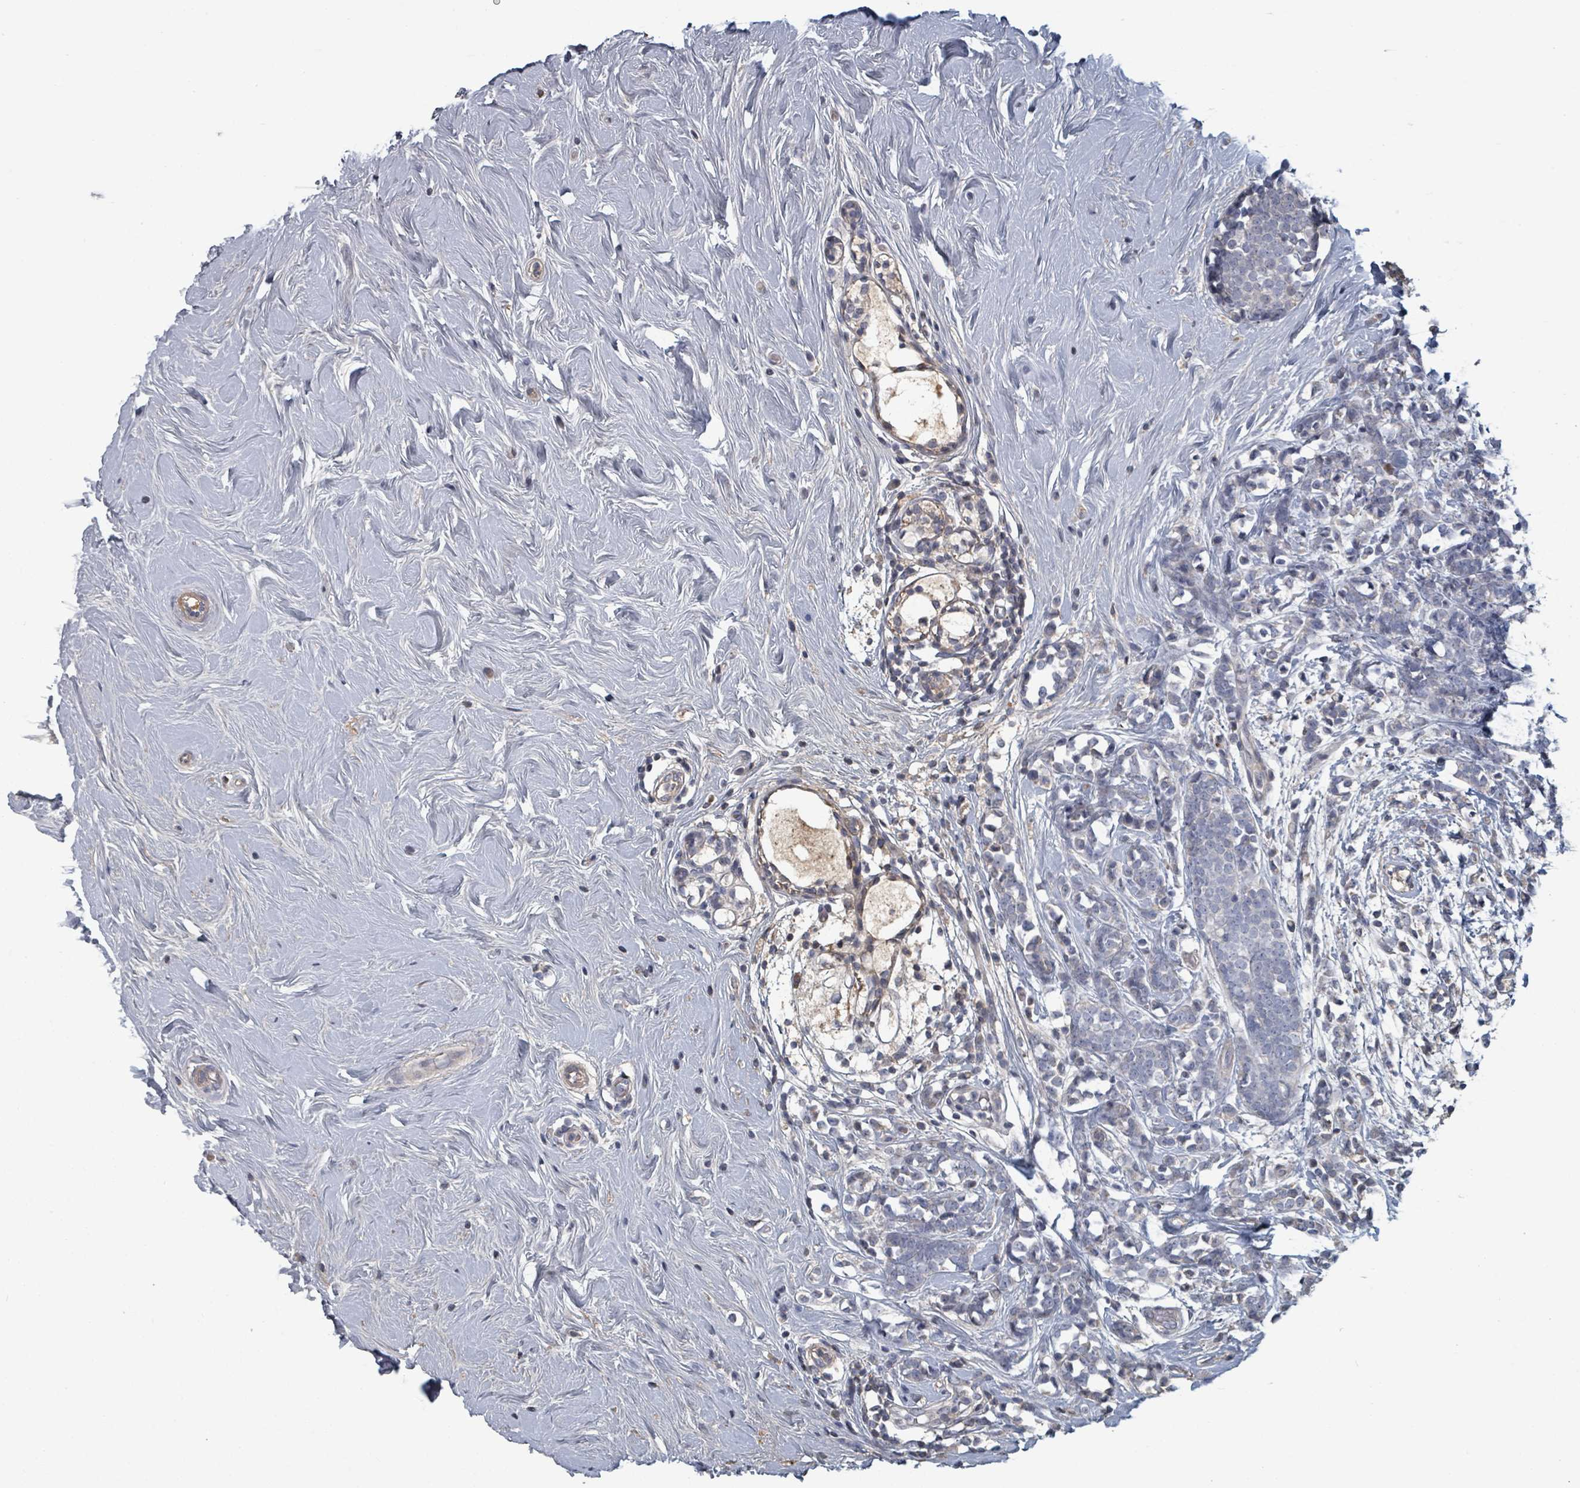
{"staining": {"intensity": "negative", "quantity": "none", "location": "none"}, "tissue": "breast cancer", "cell_type": "Tumor cells", "image_type": "cancer", "snomed": [{"axis": "morphology", "description": "Lobular carcinoma"}, {"axis": "topography", "description": "Breast"}], "caption": "Protein analysis of breast cancer (lobular carcinoma) exhibits no significant staining in tumor cells.", "gene": "GABBR1", "patient": {"sex": "female", "age": 58}}